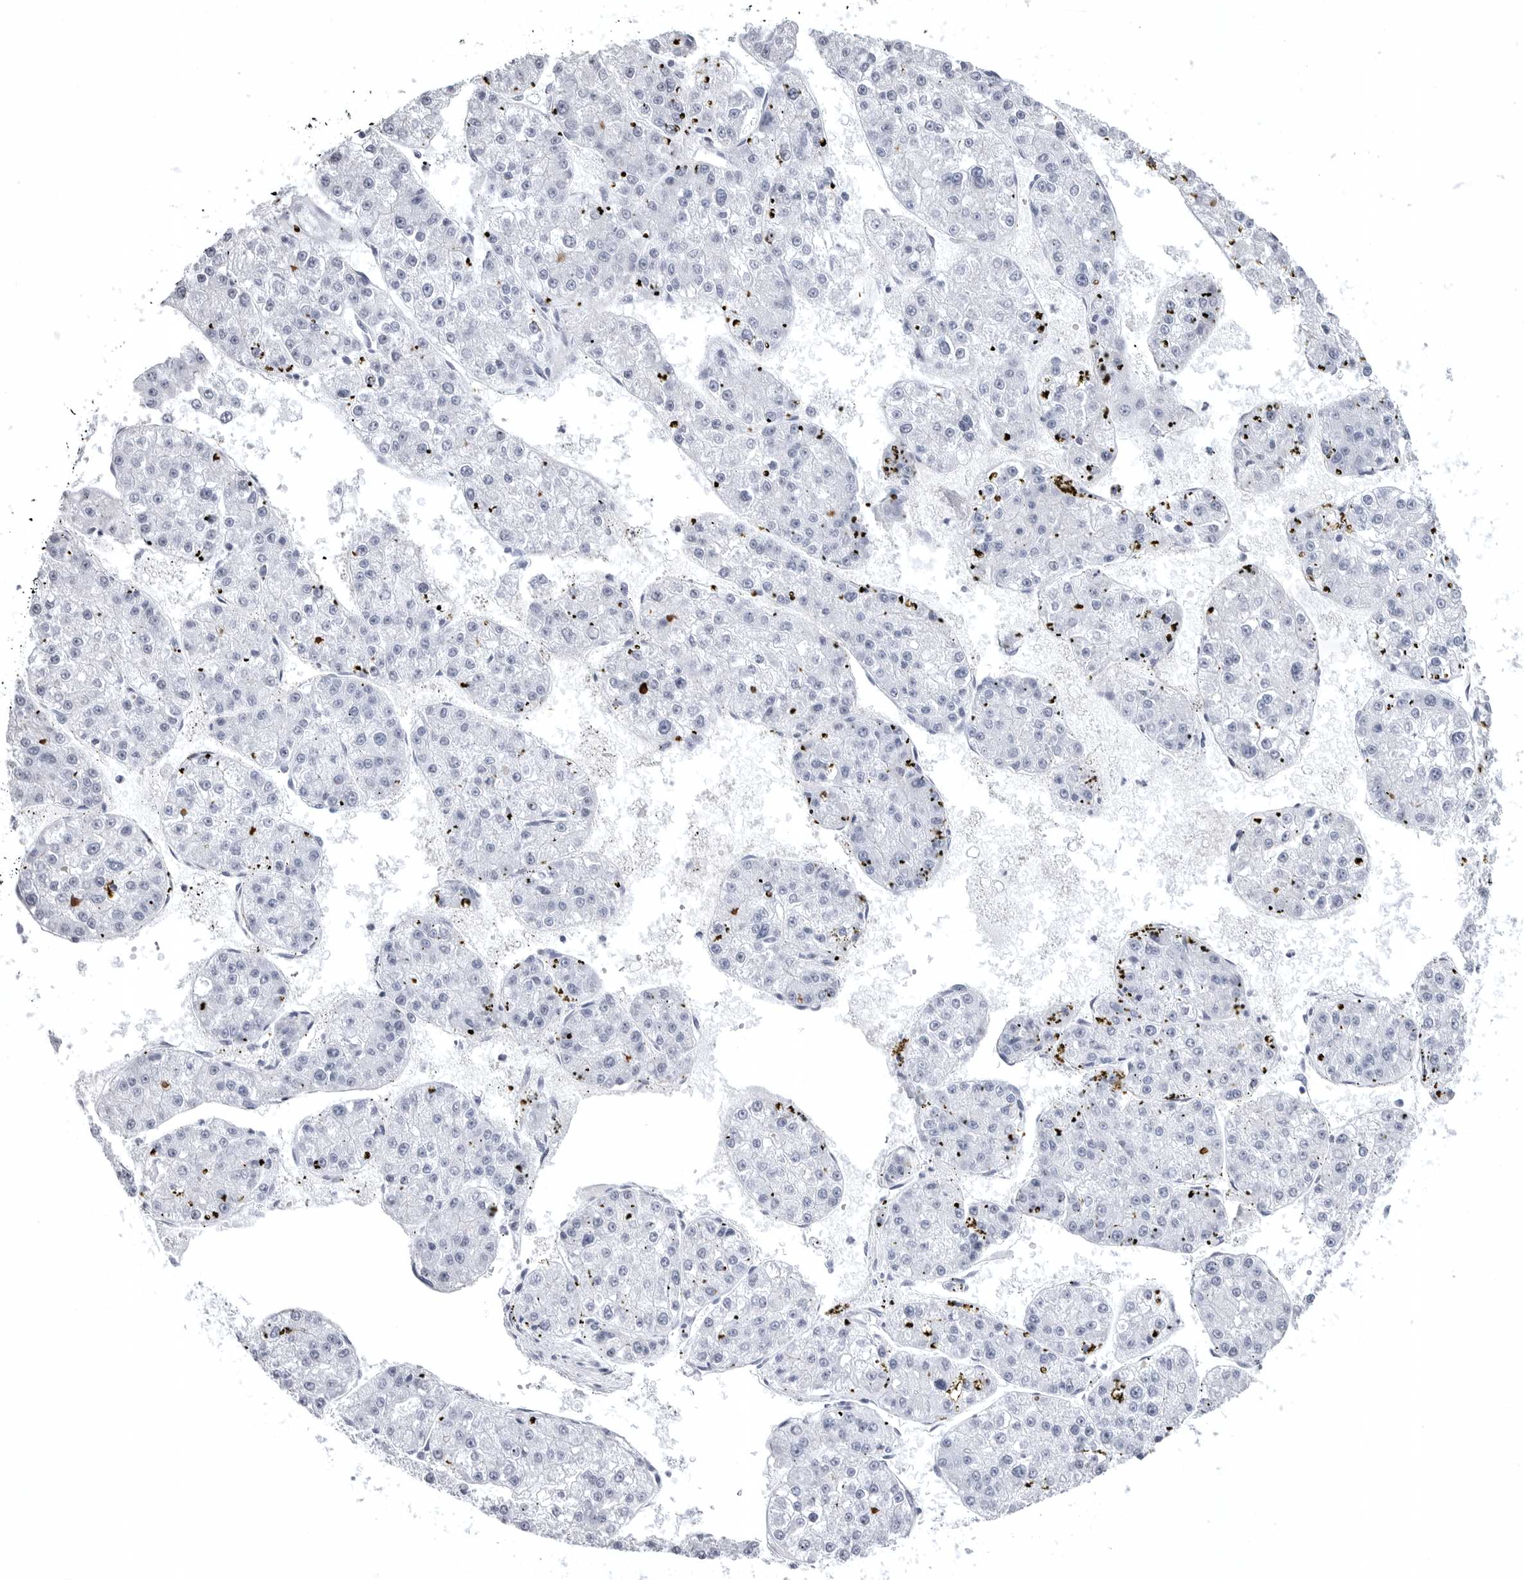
{"staining": {"intensity": "negative", "quantity": "none", "location": "none"}, "tissue": "liver cancer", "cell_type": "Tumor cells", "image_type": "cancer", "snomed": [{"axis": "morphology", "description": "Carcinoma, Hepatocellular, NOS"}, {"axis": "topography", "description": "Liver"}], "caption": "The image reveals no staining of tumor cells in liver cancer. (Immunohistochemistry (ihc), brightfield microscopy, high magnification).", "gene": "COL26A1", "patient": {"sex": "female", "age": 73}}